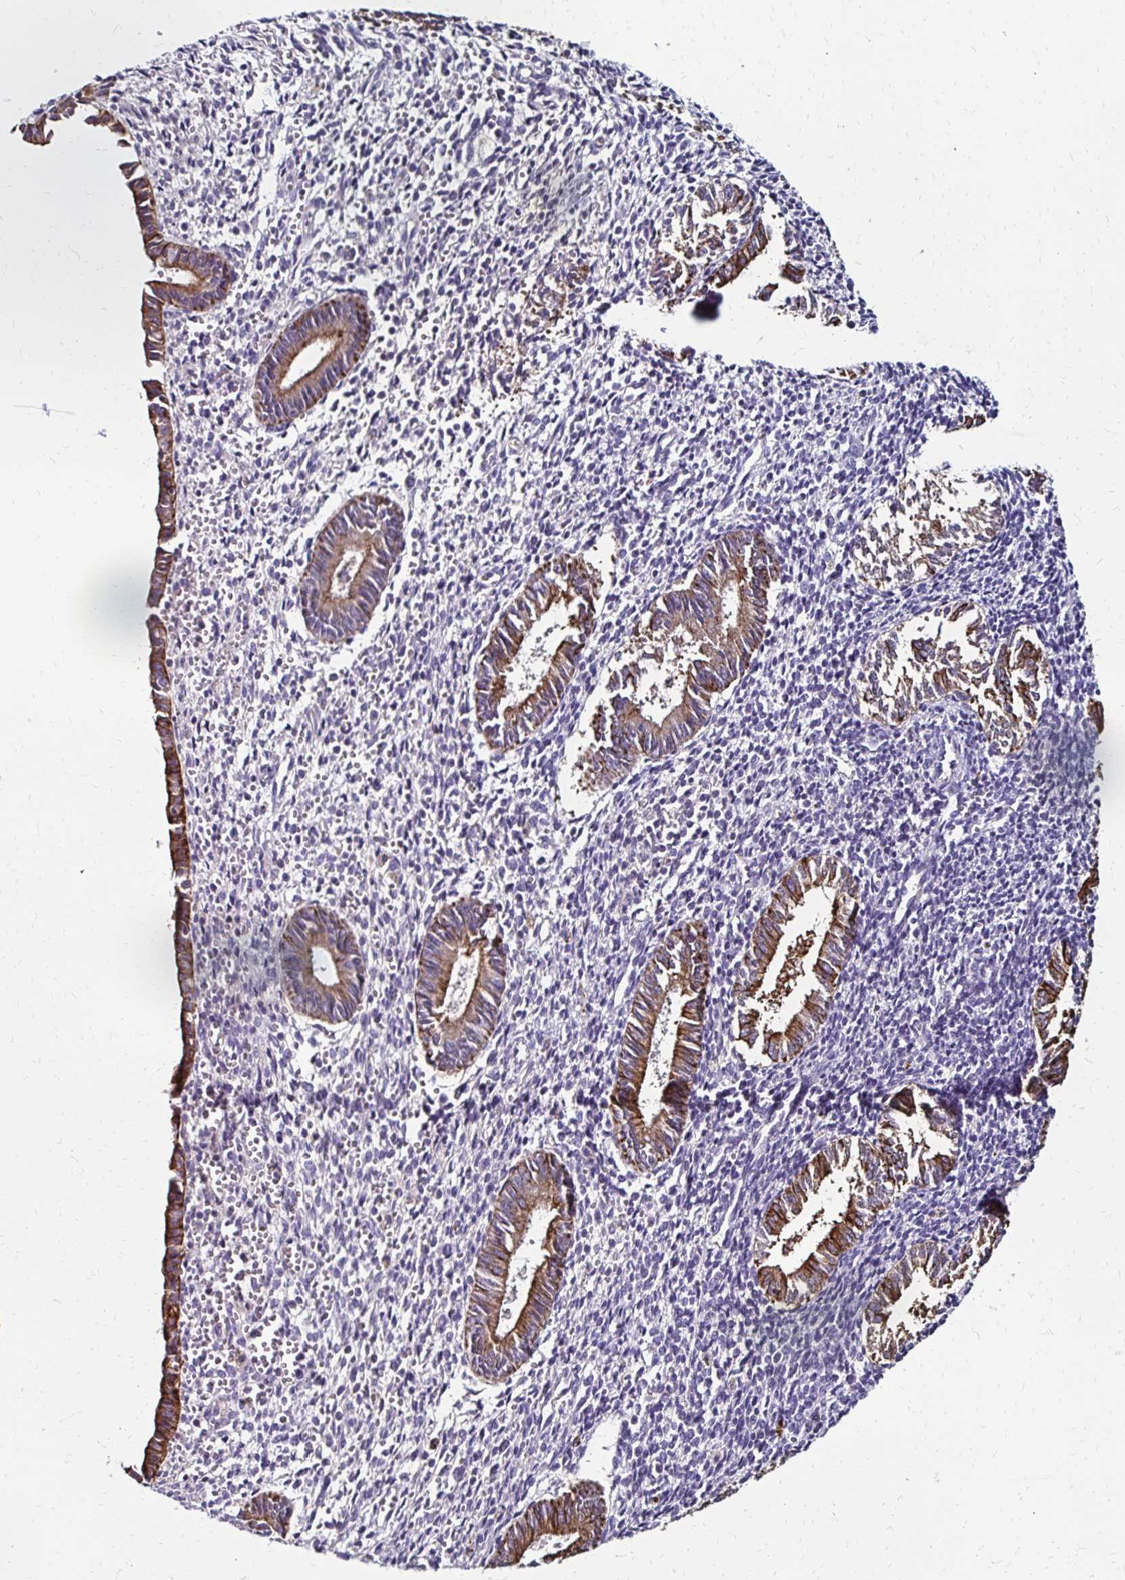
{"staining": {"intensity": "negative", "quantity": "none", "location": "none"}, "tissue": "endometrium", "cell_type": "Cells in endometrial stroma", "image_type": "normal", "snomed": [{"axis": "morphology", "description": "Normal tissue, NOS"}, {"axis": "topography", "description": "Endometrium"}], "caption": "This is a image of immunohistochemistry staining of unremarkable endometrium, which shows no staining in cells in endometrial stroma.", "gene": "DTNB", "patient": {"sex": "female", "age": 25}}